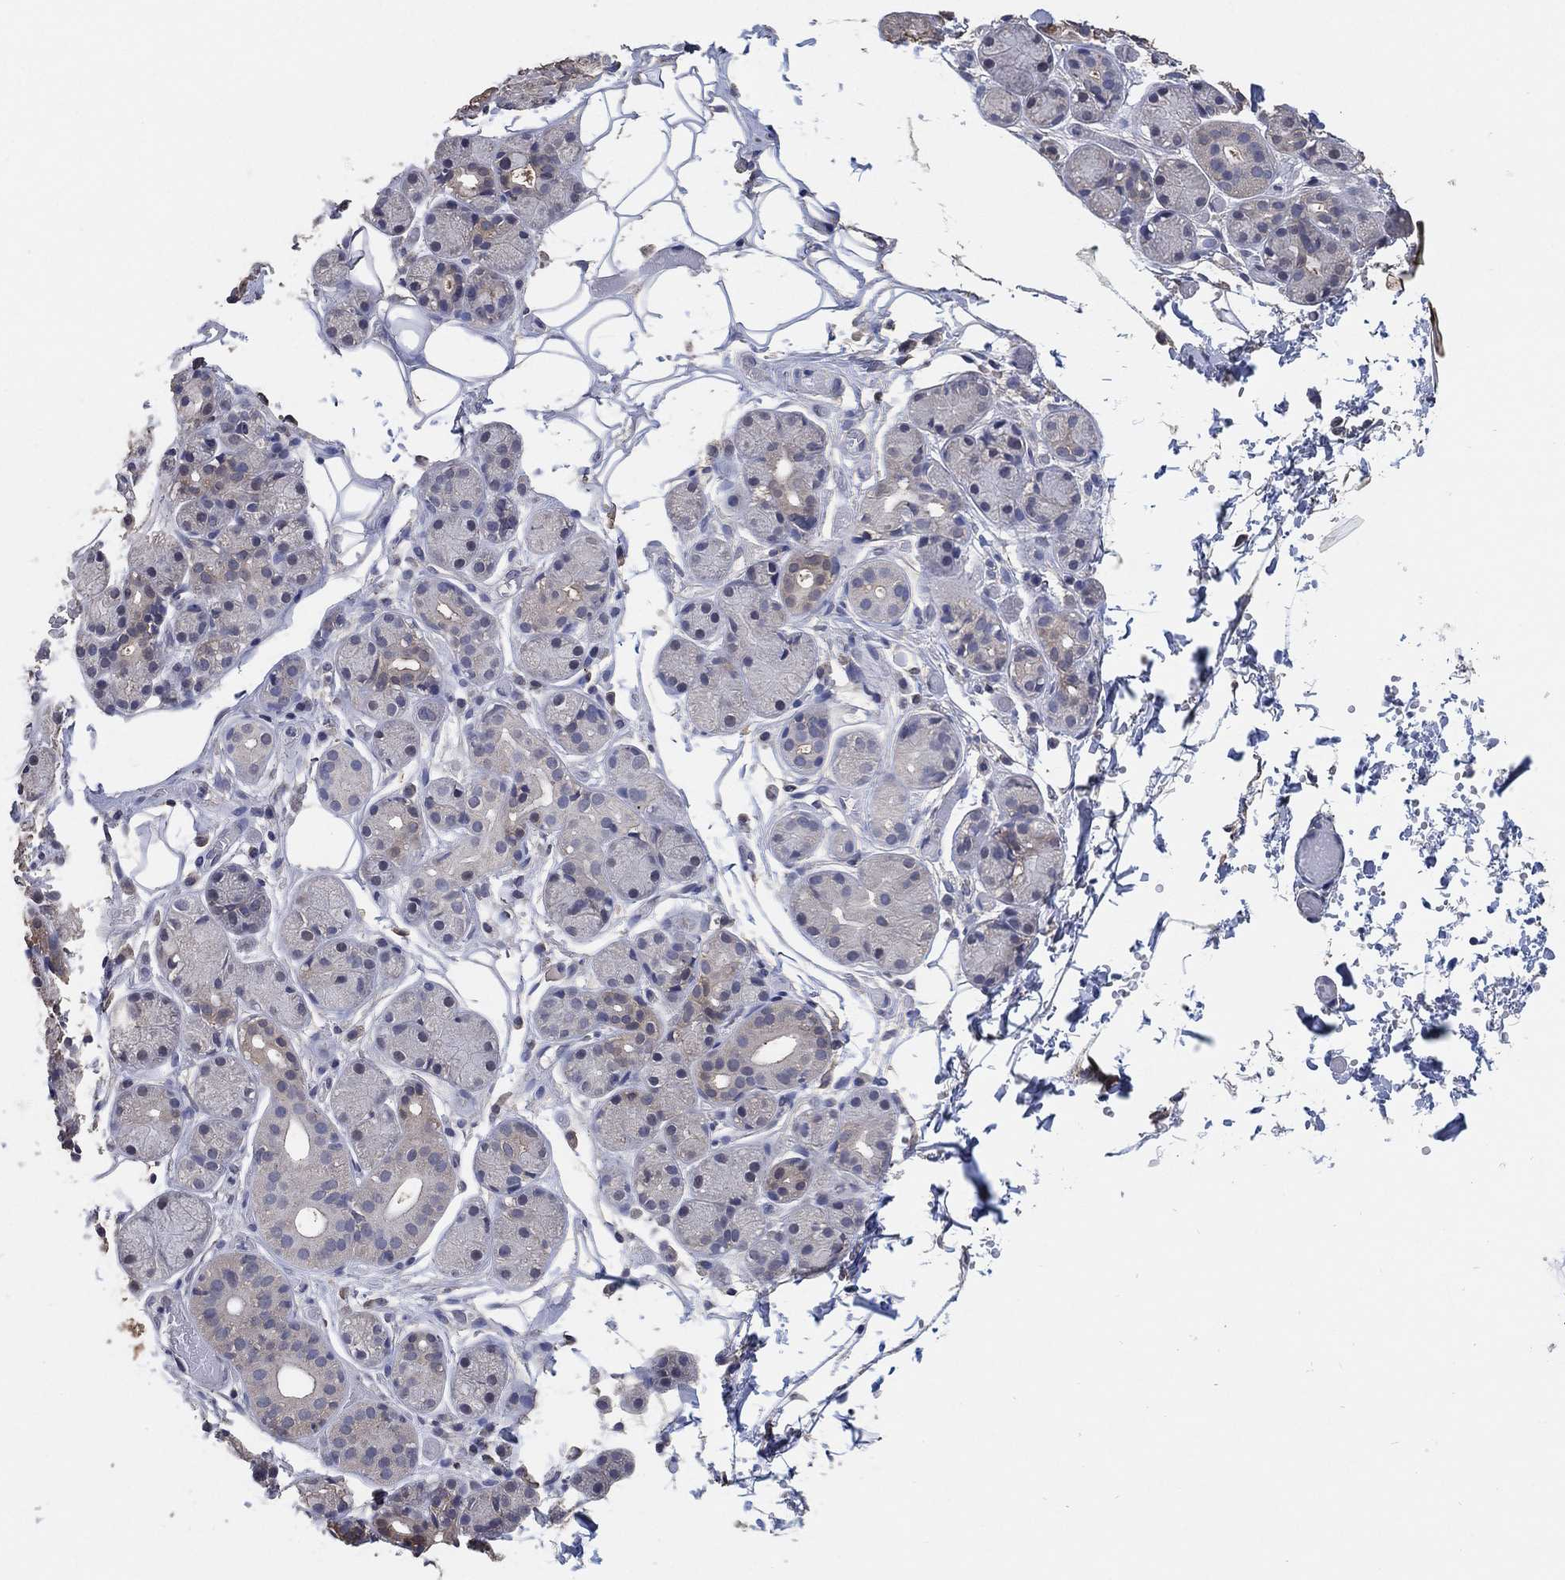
{"staining": {"intensity": "negative", "quantity": "none", "location": "none"}, "tissue": "salivary gland", "cell_type": "Glandular cells", "image_type": "normal", "snomed": [{"axis": "morphology", "description": "Normal tissue, NOS"}, {"axis": "topography", "description": "Salivary gland"}, {"axis": "topography", "description": "Peripheral nerve tissue"}], "caption": "IHC of normal salivary gland reveals no staining in glandular cells. (DAB (3,3'-diaminobenzidine) IHC visualized using brightfield microscopy, high magnification).", "gene": "KLK5", "patient": {"sex": "male", "age": 71}}